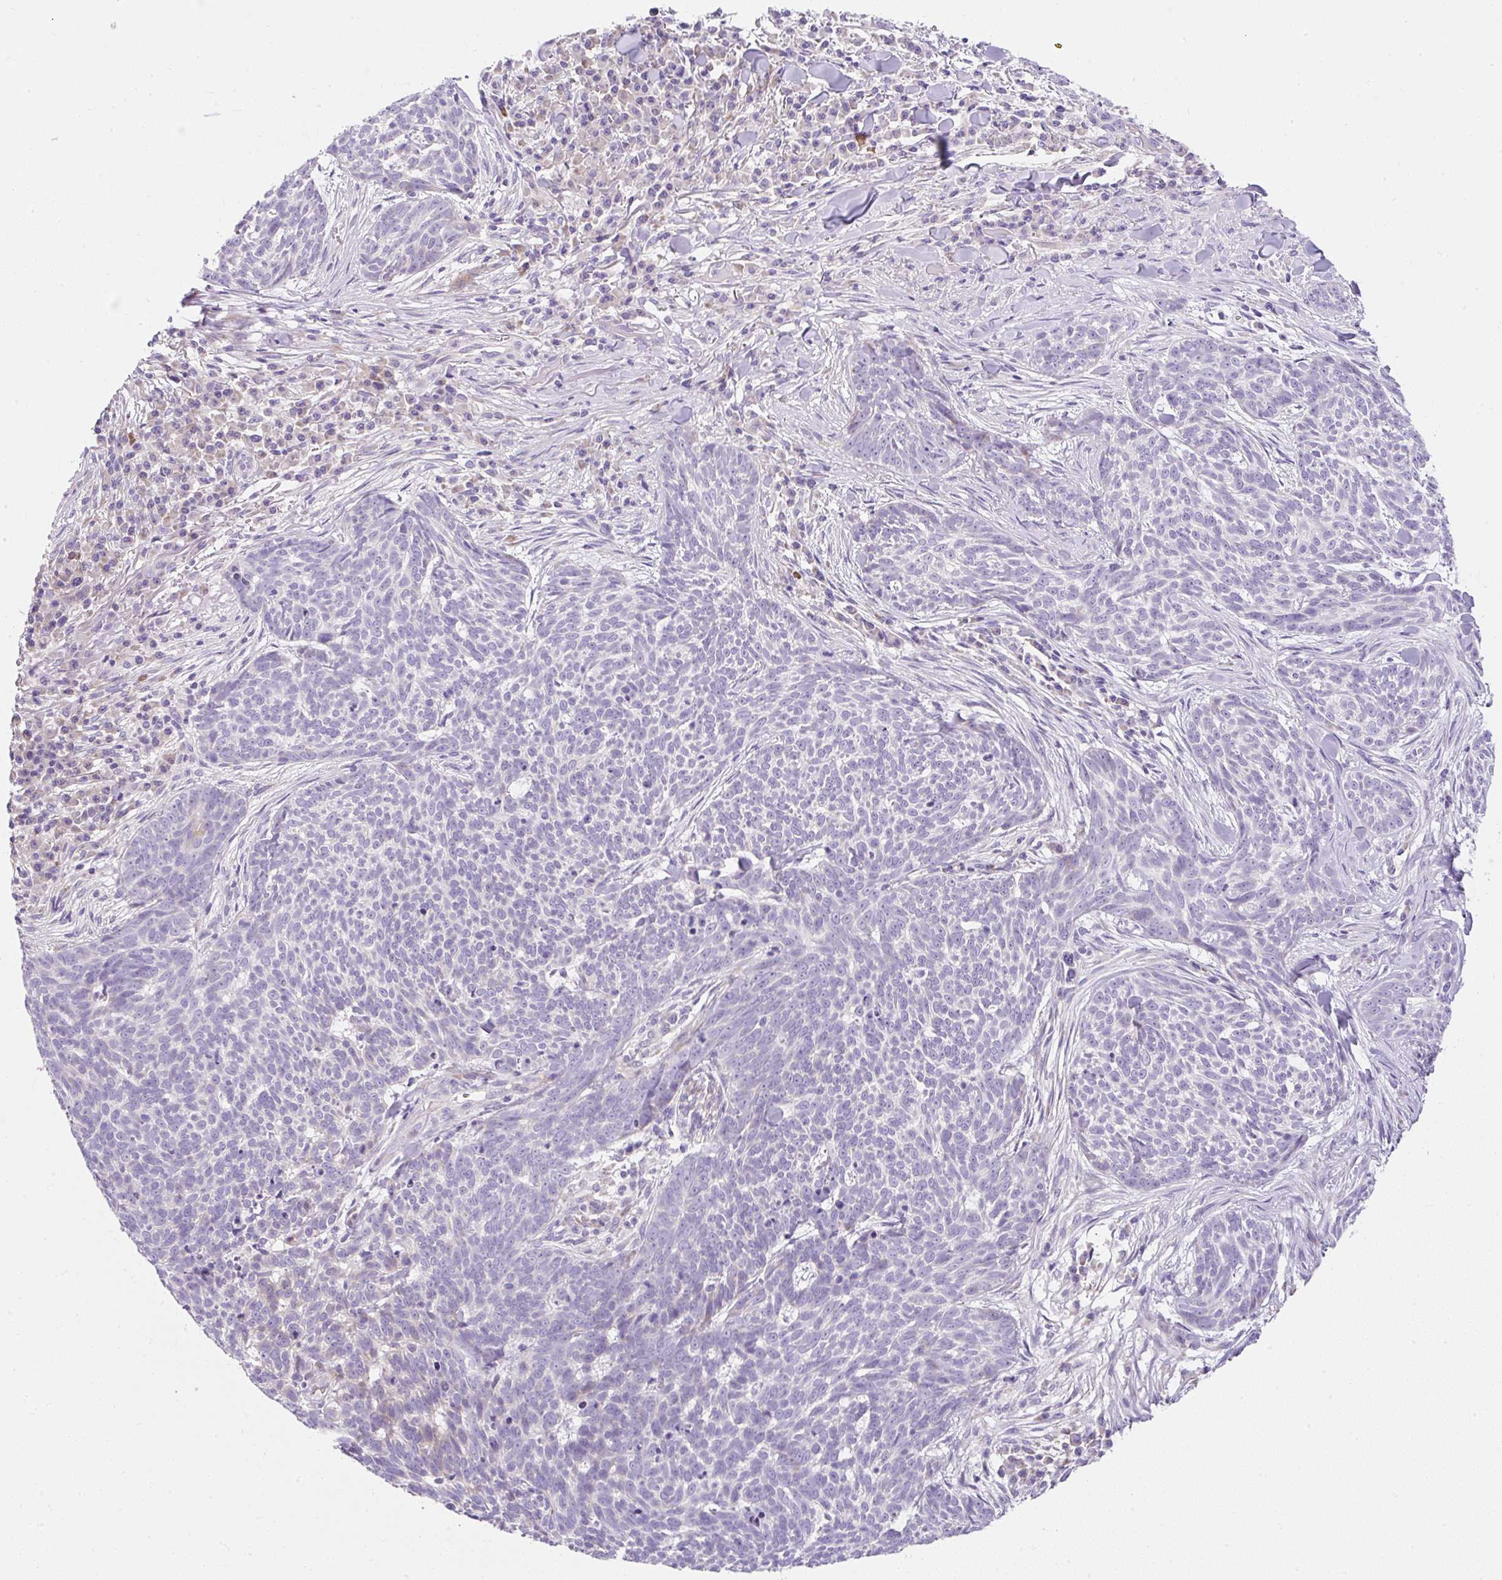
{"staining": {"intensity": "negative", "quantity": "none", "location": "none"}, "tissue": "skin cancer", "cell_type": "Tumor cells", "image_type": "cancer", "snomed": [{"axis": "morphology", "description": "Basal cell carcinoma"}, {"axis": "topography", "description": "Skin"}], "caption": "High power microscopy histopathology image of an immunohistochemistry histopathology image of skin basal cell carcinoma, revealing no significant expression in tumor cells.", "gene": "DTX4", "patient": {"sex": "female", "age": 93}}